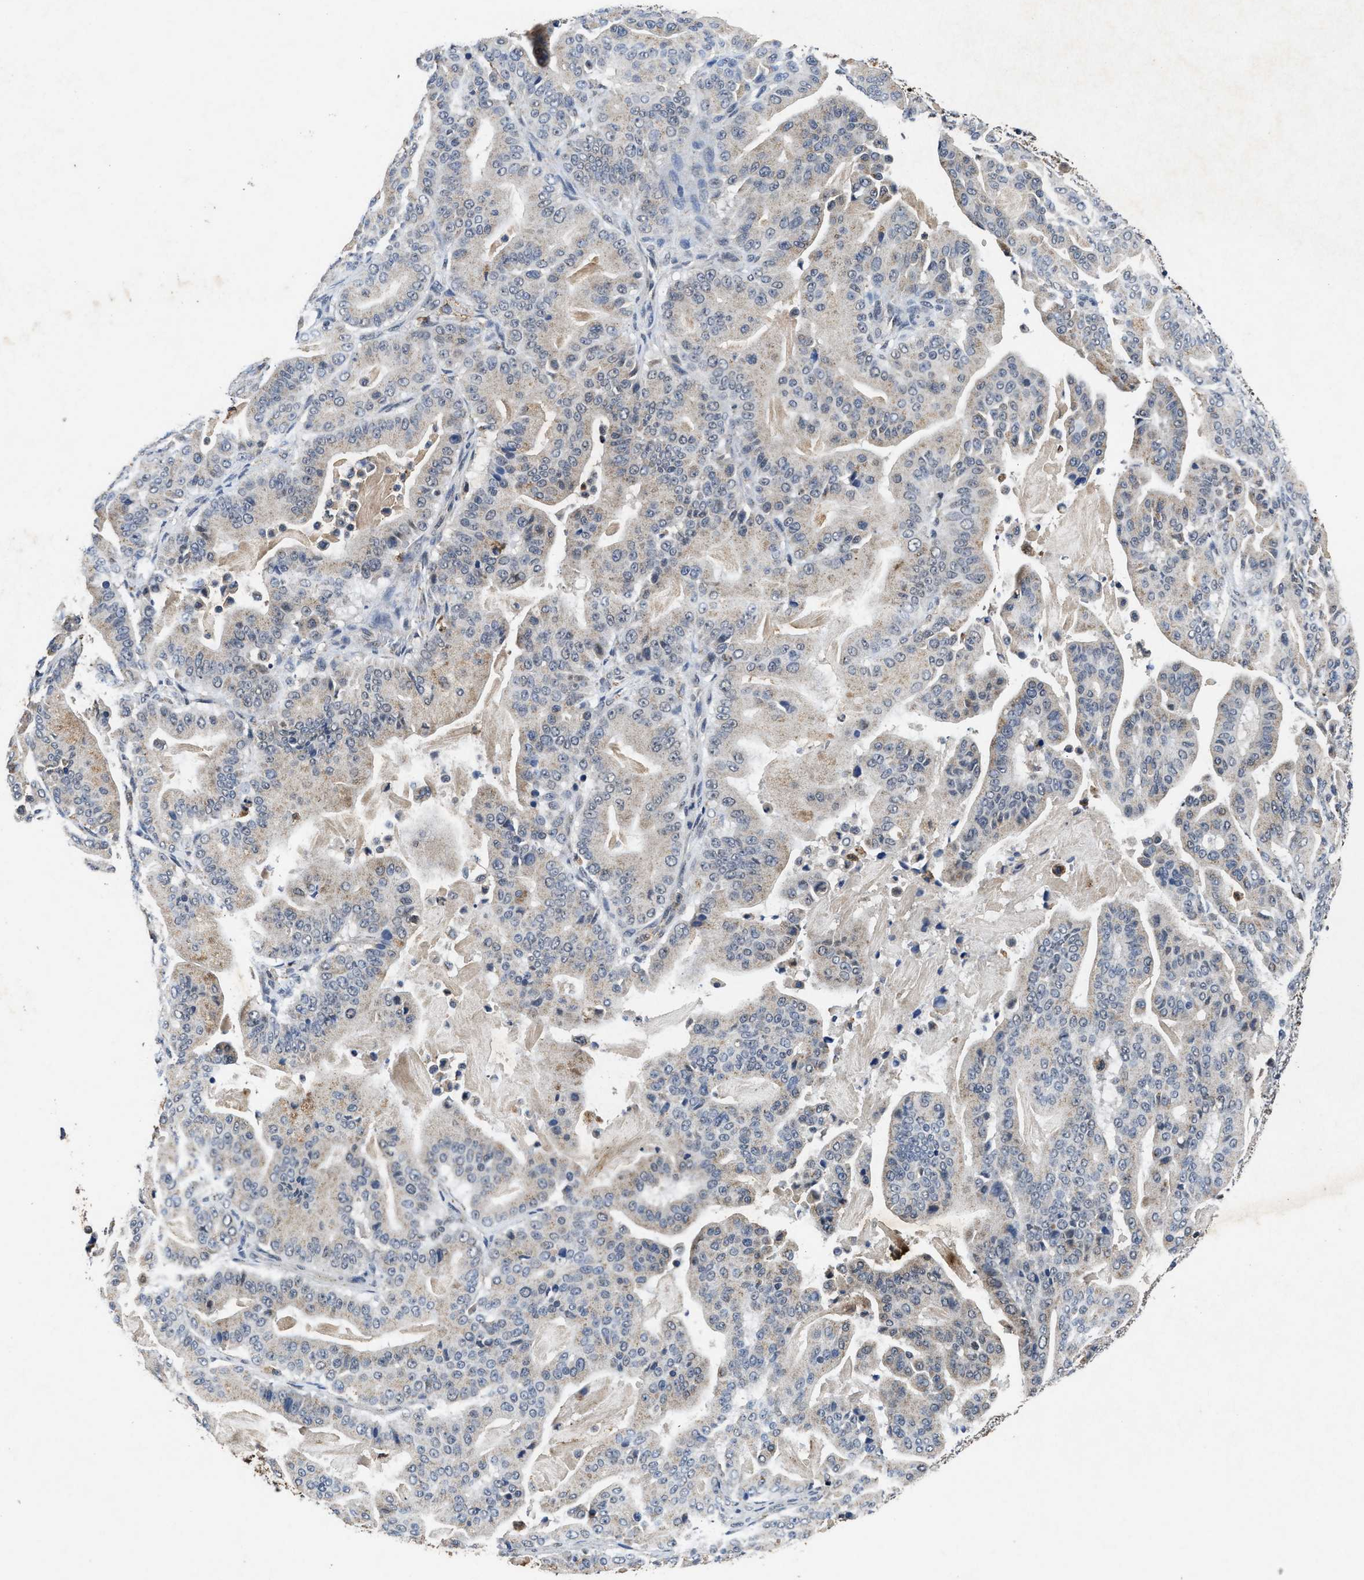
{"staining": {"intensity": "weak", "quantity": "<25%", "location": "cytoplasmic/membranous"}, "tissue": "pancreatic cancer", "cell_type": "Tumor cells", "image_type": "cancer", "snomed": [{"axis": "morphology", "description": "Adenocarcinoma, NOS"}, {"axis": "topography", "description": "Pancreas"}], "caption": "Image shows no significant protein expression in tumor cells of pancreatic cancer.", "gene": "ACOX1", "patient": {"sex": "male", "age": 63}}